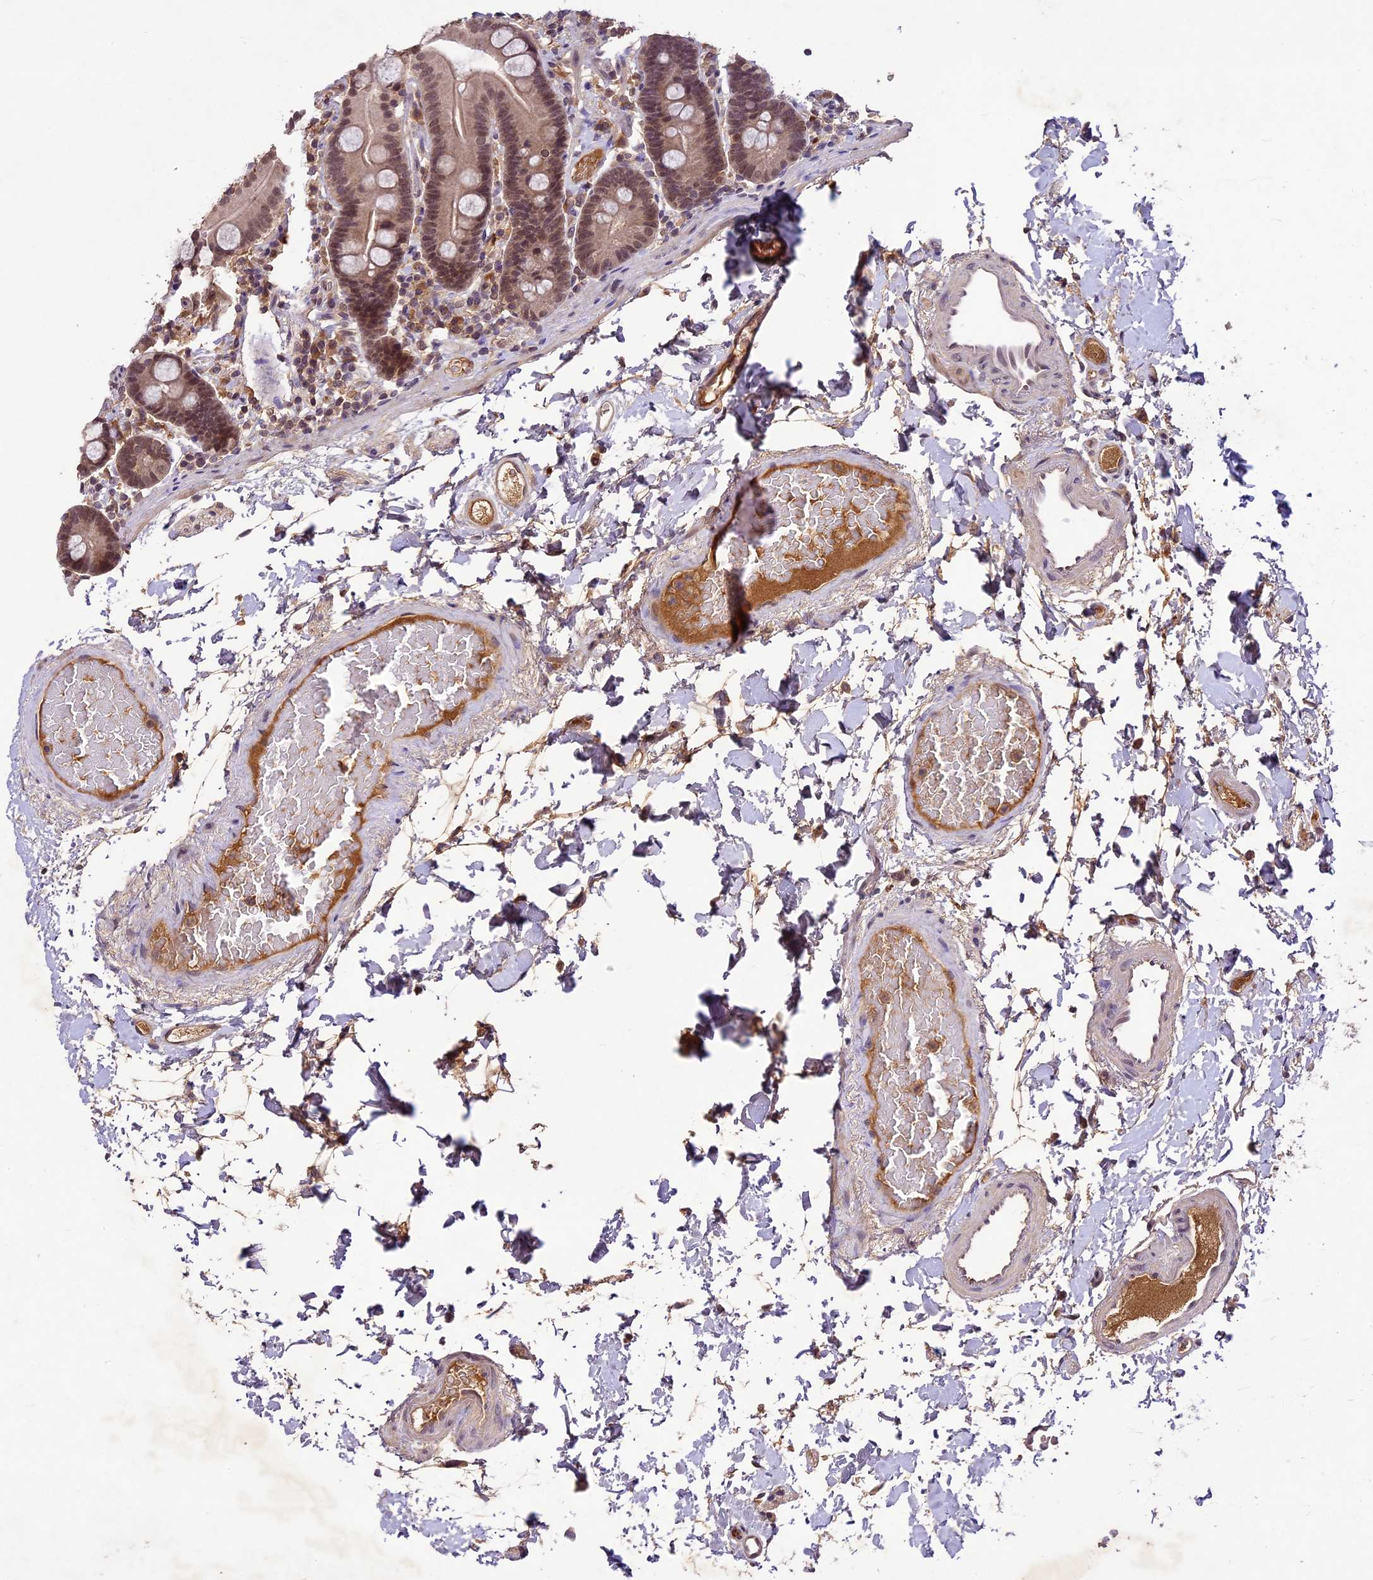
{"staining": {"intensity": "moderate", "quantity": ">75%", "location": "nuclear"}, "tissue": "duodenum", "cell_type": "Glandular cells", "image_type": "normal", "snomed": [{"axis": "morphology", "description": "Normal tissue, NOS"}, {"axis": "topography", "description": "Duodenum"}], "caption": "The histopathology image demonstrates a brown stain indicating the presence of a protein in the nuclear of glandular cells in duodenum. The staining is performed using DAB brown chromogen to label protein expression. The nuclei are counter-stained blue using hematoxylin.", "gene": "ATP10A", "patient": {"sex": "male", "age": 55}}